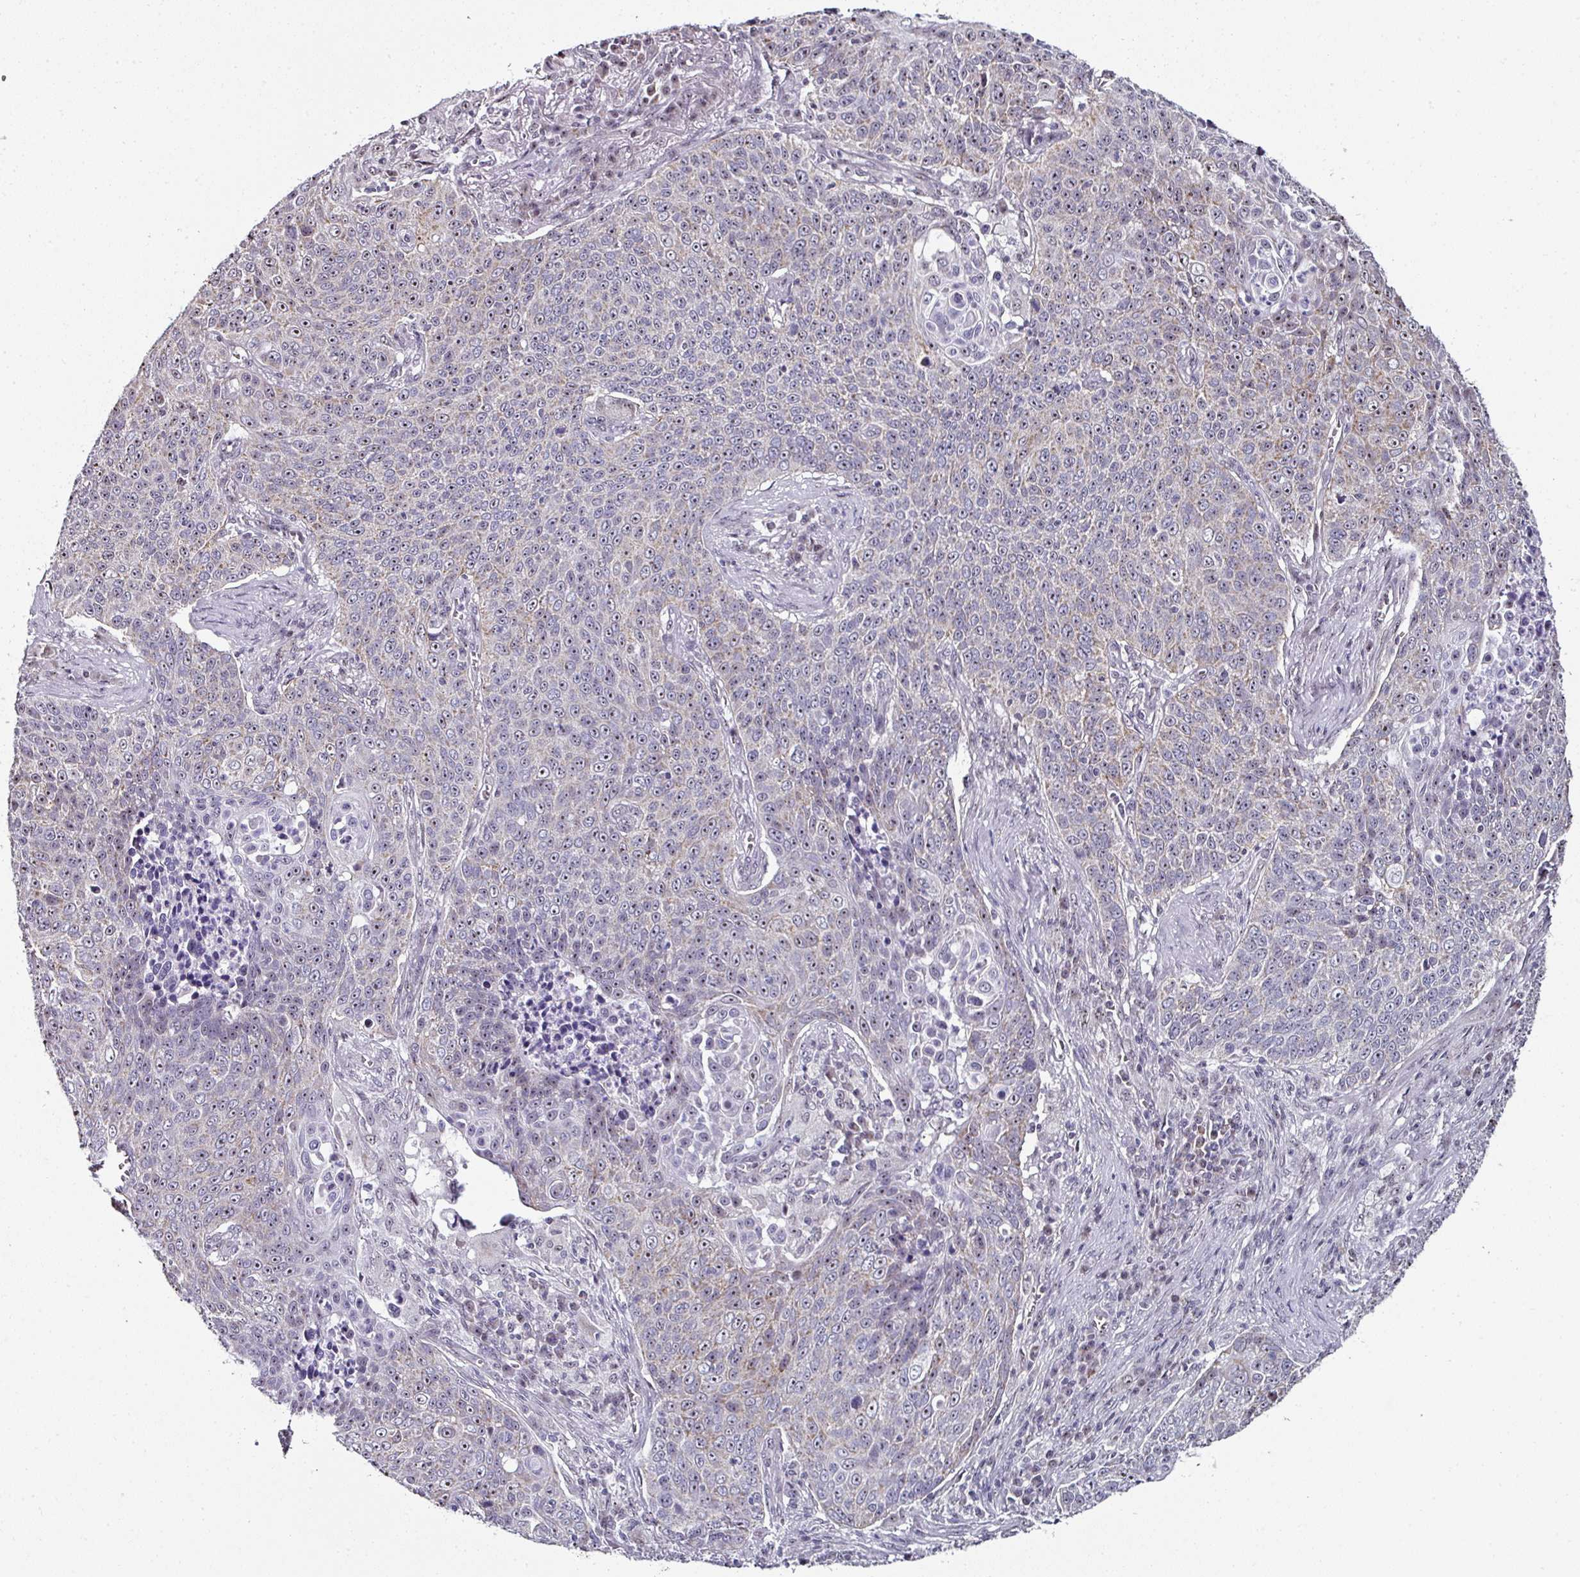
{"staining": {"intensity": "moderate", "quantity": "<25%", "location": "cytoplasmic/membranous"}, "tissue": "lung cancer", "cell_type": "Tumor cells", "image_type": "cancer", "snomed": [{"axis": "morphology", "description": "Squamous cell carcinoma, NOS"}, {"axis": "topography", "description": "Lung"}], "caption": "Squamous cell carcinoma (lung) stained with a protein marker reveals moderate staining in tumor cells.", "gene": "NACC2", "patient": {"sex": "male", "age": 78}}